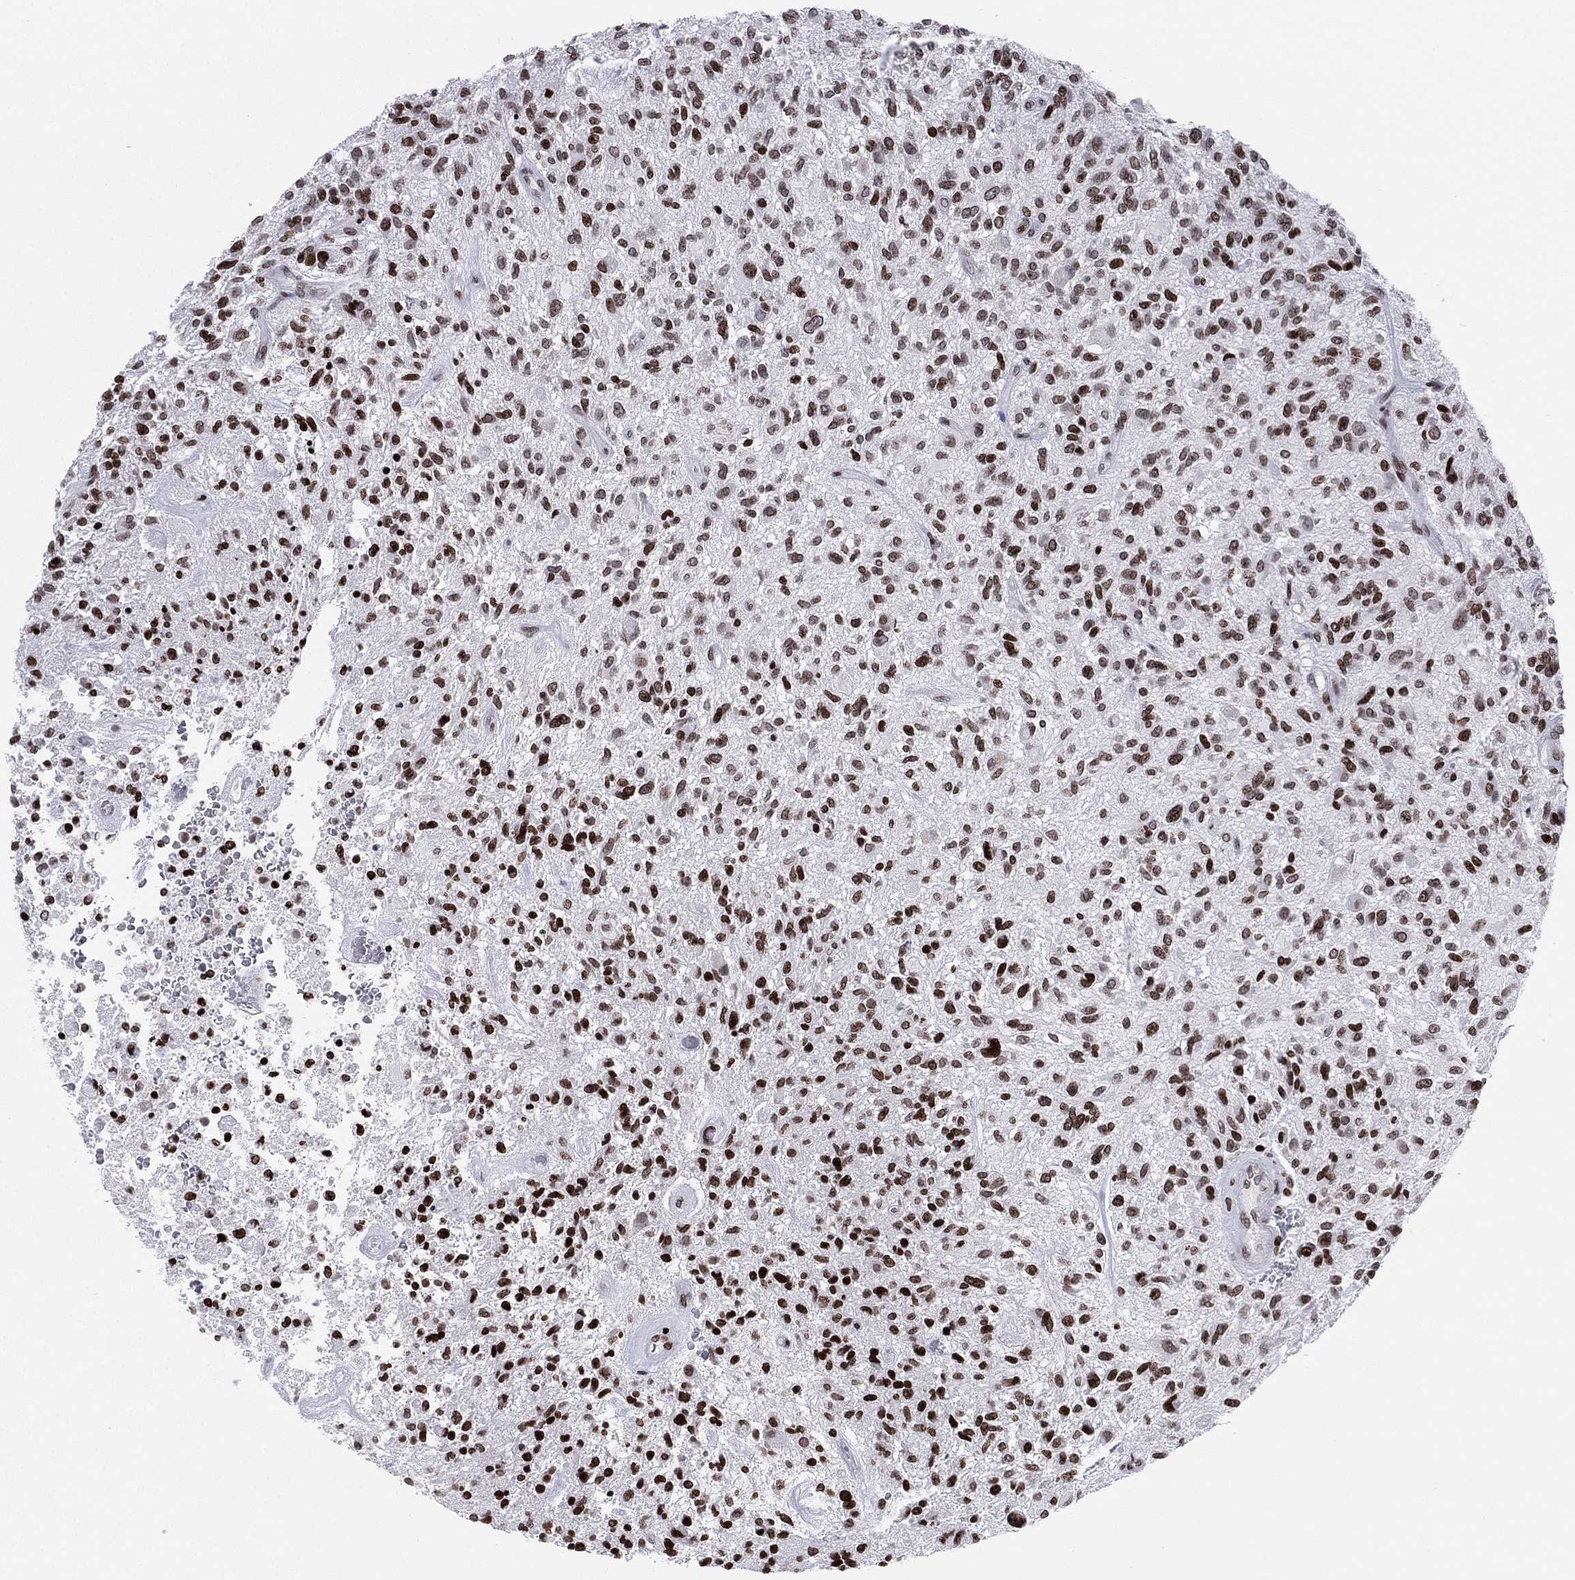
{"staining": {"intensity": "strong", "quantity": "<25%", "location": "nuclear"}, "tissue": "glioma", "cell_type": "Tumor cells", "image_type": "cancer", "snomed": [{"axis": "morphology", "description": "Glioma, malignant, High grade"}, {"axis": "topography", "description": "Brain"}], "caption": "Protein staining of malignant glioma (high-grade) tissue reveals strong nuclear expression in approximately <25% of tumor cells.", "gene": "MFSD14A", "patient": {"sex": "male", "age": 47}}